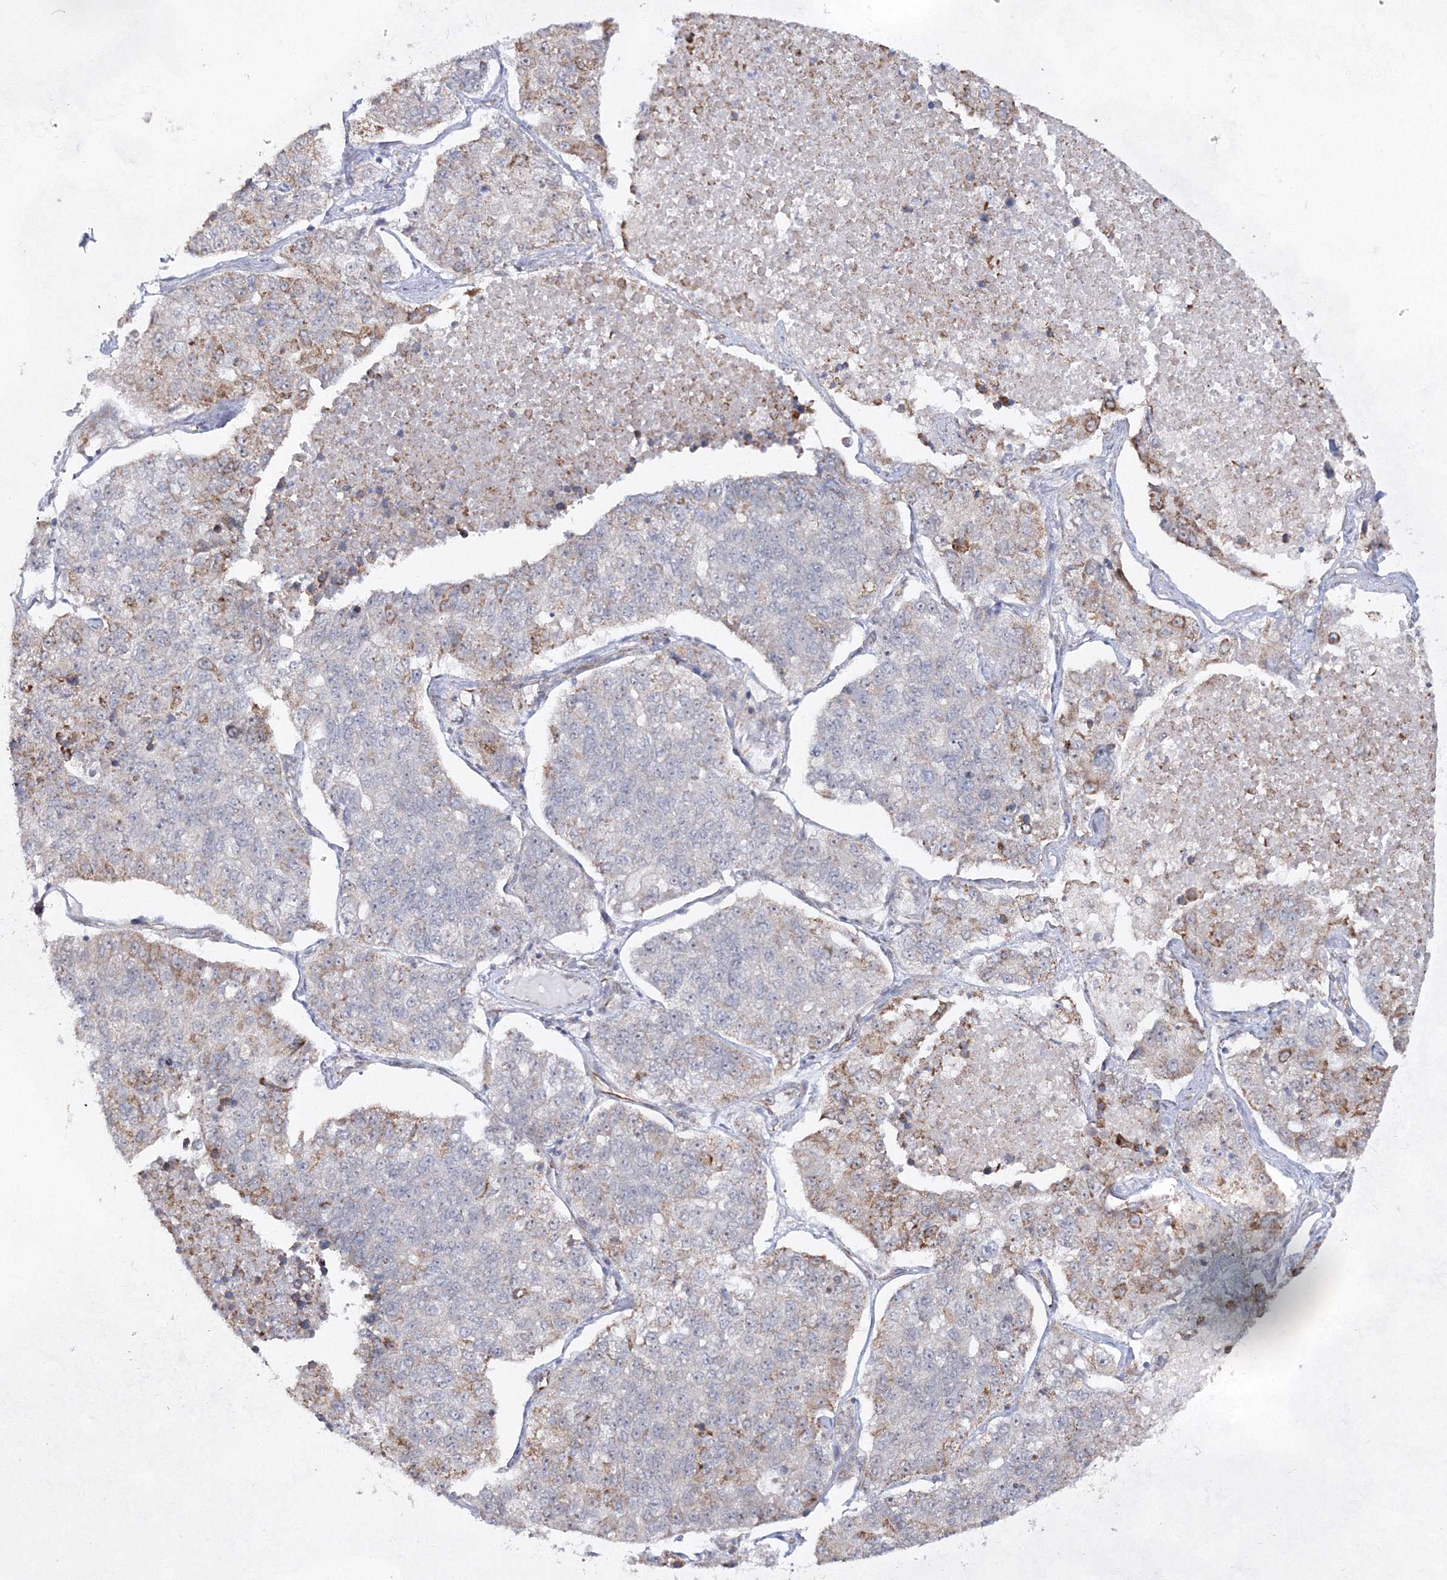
{"staining": {"intensity": "moderate", "quantity": "<25%", "location": "cytoplasmic/membranous"}, "tissue": "lung cancer", "cell_type": "Tumor cells", "image_type": "cancer", "snomed": [{"axis": "morphology", "description": "Adenocarcinoma, NOS"}, {"axis": "topography", "description": "Lung"}], "caption": "Immunohistochemical staining of human lung adenocarcinoma demonstrates low levels of moderate cytoplasmic/membranous protein positivity in approximately <25% of tumor cells. (DAB = brown stain, brightfield microscopy at high magnification).", "gene": "SNIP1", "patient": {"sex": "male", "age": 49}}